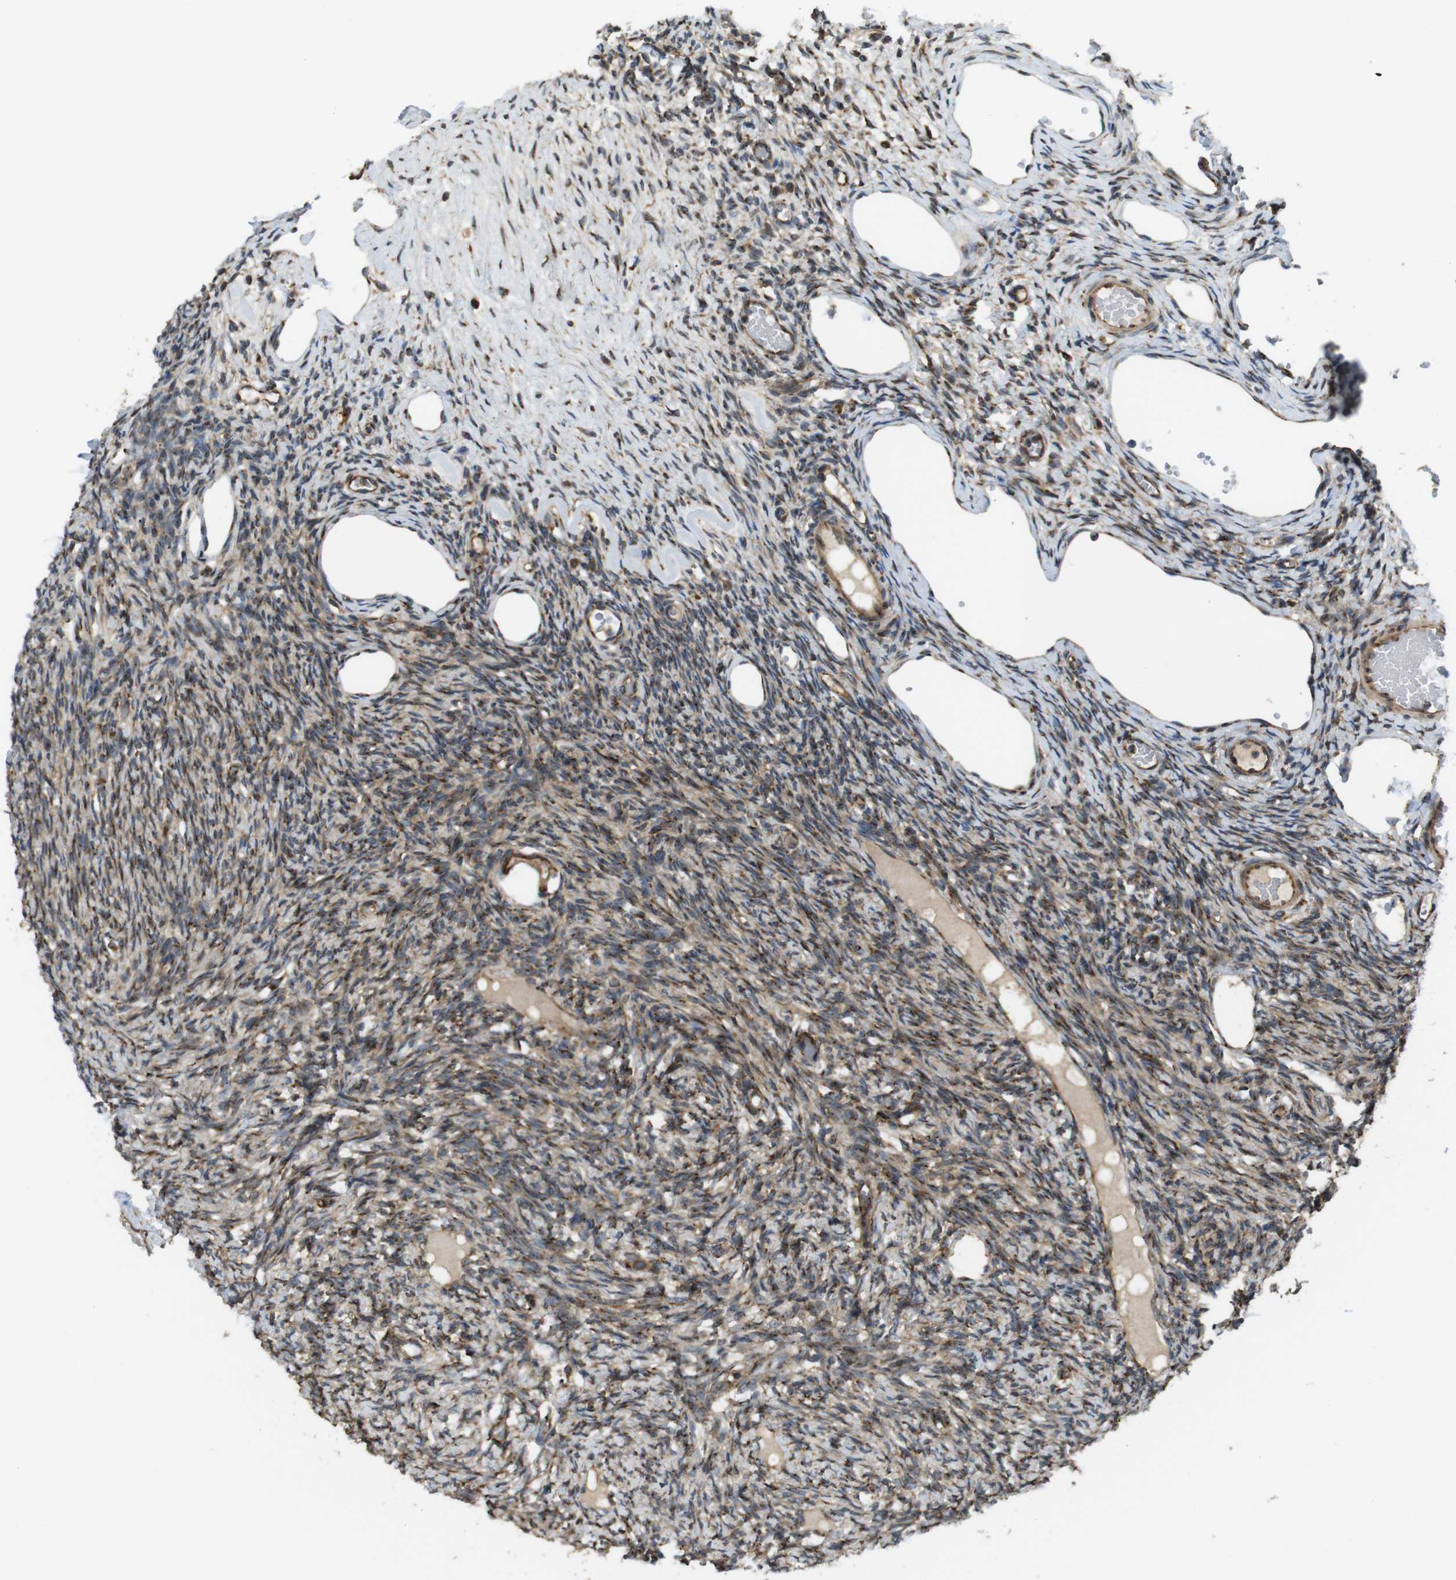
{"staining": {"intensity": "moderate", "quantity": ">75%", "location": "cytoplasmic/membranous"}, "tissue": "ovary", "cell_type": "Follicle cells", "image_type": "normal", "snomed": [{"axis": "morphology", "description": "Normal tissue, NOS"}, {"axis": "topography", "description": "Ovary"}], "caption": "Immunohistochemical staining of unremarkable human ovary shows >75% levels of moderate cytoplasmic/membranous protein expression in about >75% of follicle cells. The staining was performed using DAB (3,3'-diaminobenzidine) to visualize the protein expression in brown, while the nuclei were stained in blue with hematoxylin (Magnification: 20x).", "gene": "TMEM143", "patient": {"sex": "female", "age": 33}}